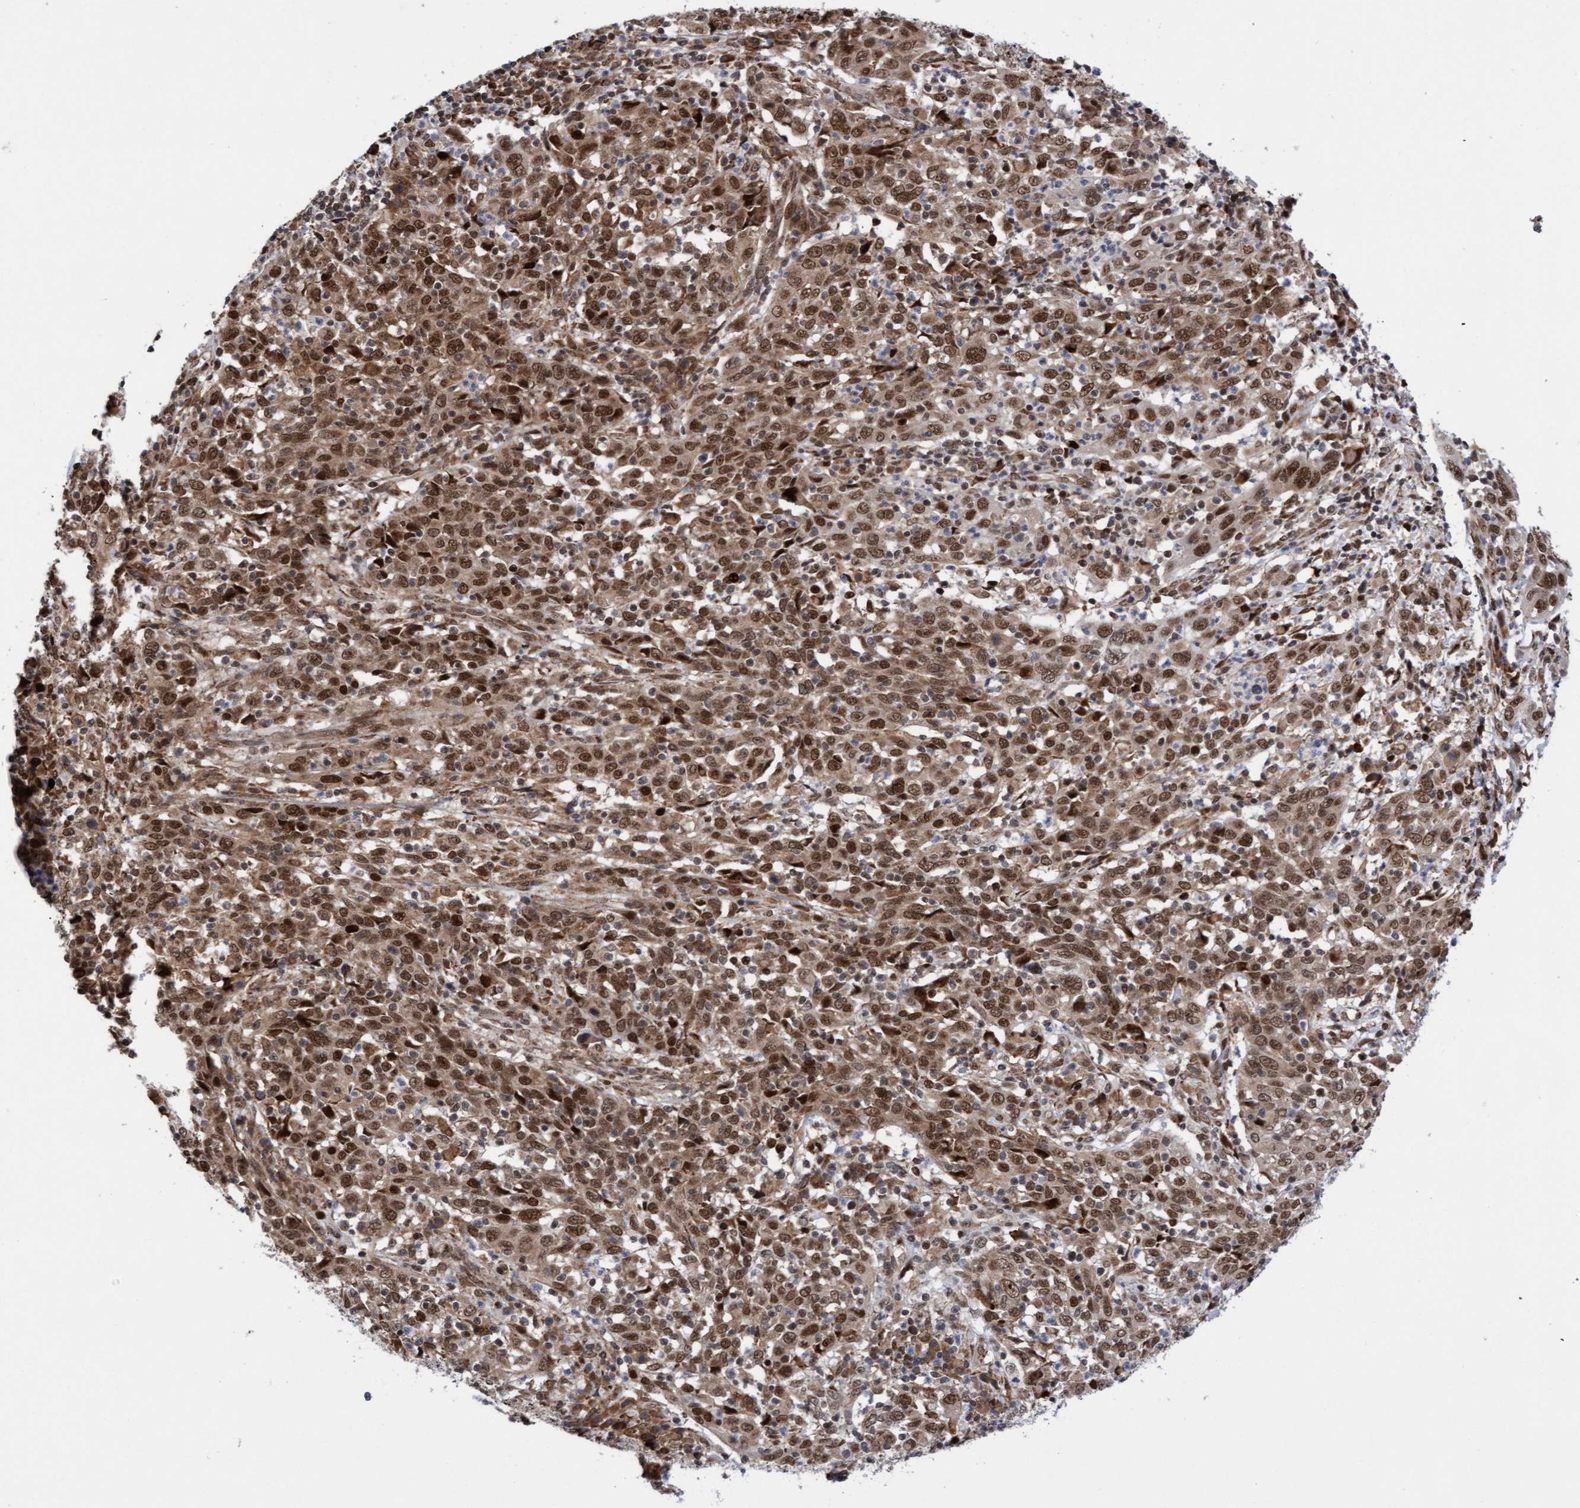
{"staining": {"intensity": "strong", "quantity": ">75%", "location": "cytoplasmic/membranous,nuclear"}, "tissue": "cervical cancer", "cell_type": "Tumor cells", "image_type": "cancer", "snomed": [{"axis": "morphology", "description": "Squamous cell carcinoma, NOS"}, {"axis": "topography", "description": "Cervix"}], "caption": "This photomicrograph reveals cervical squamous cell carcinoma stained with IHC to label a protein in brown. The cytoplasmic/membranous and nuclear of tumor cells show strong positivity for the protein. Nuclei are counter-stained blue.", "gene": "TANC2", "patient": {"sex": "female", "age": 46}}